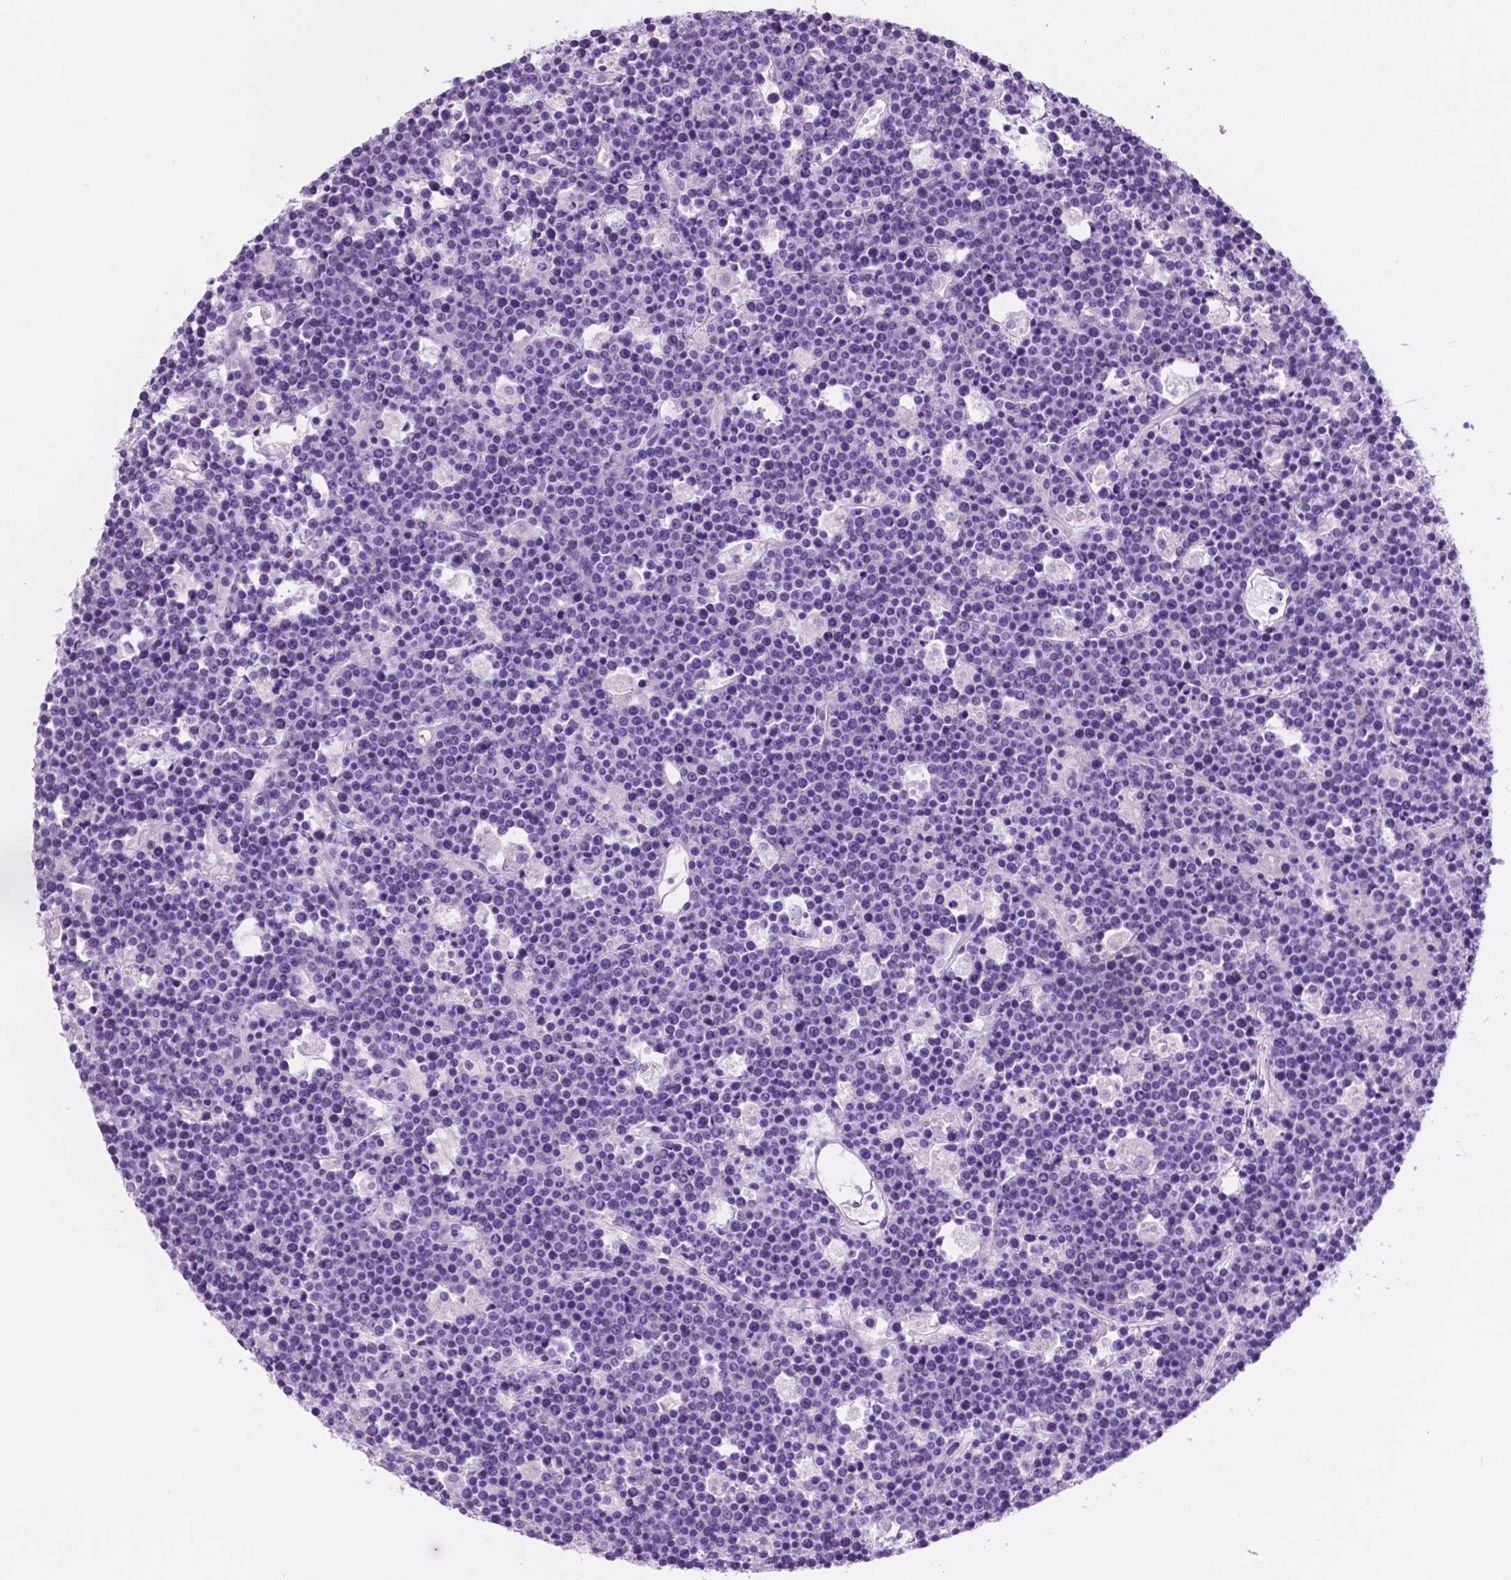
{"staining": {"intensity": "negative", "quantity": "none", "location": "none"}, "tissue": "lymphoma", "cell_type": "Tumor cells", "image_type": "cancer", "snomed": [{"axis": "morphology", "description": "Malignant lymphoma, non-Hodgkin's type, High grade"}, {"axis": "topography", "description": "Ovary"}], "caption": "Tumor cells are negative for brown protein staining in high-grade malignant lymphoma, non-Hodgkin's type.", "gene": "IGFN1", "patient": {"sex": "female", "age": 56}}